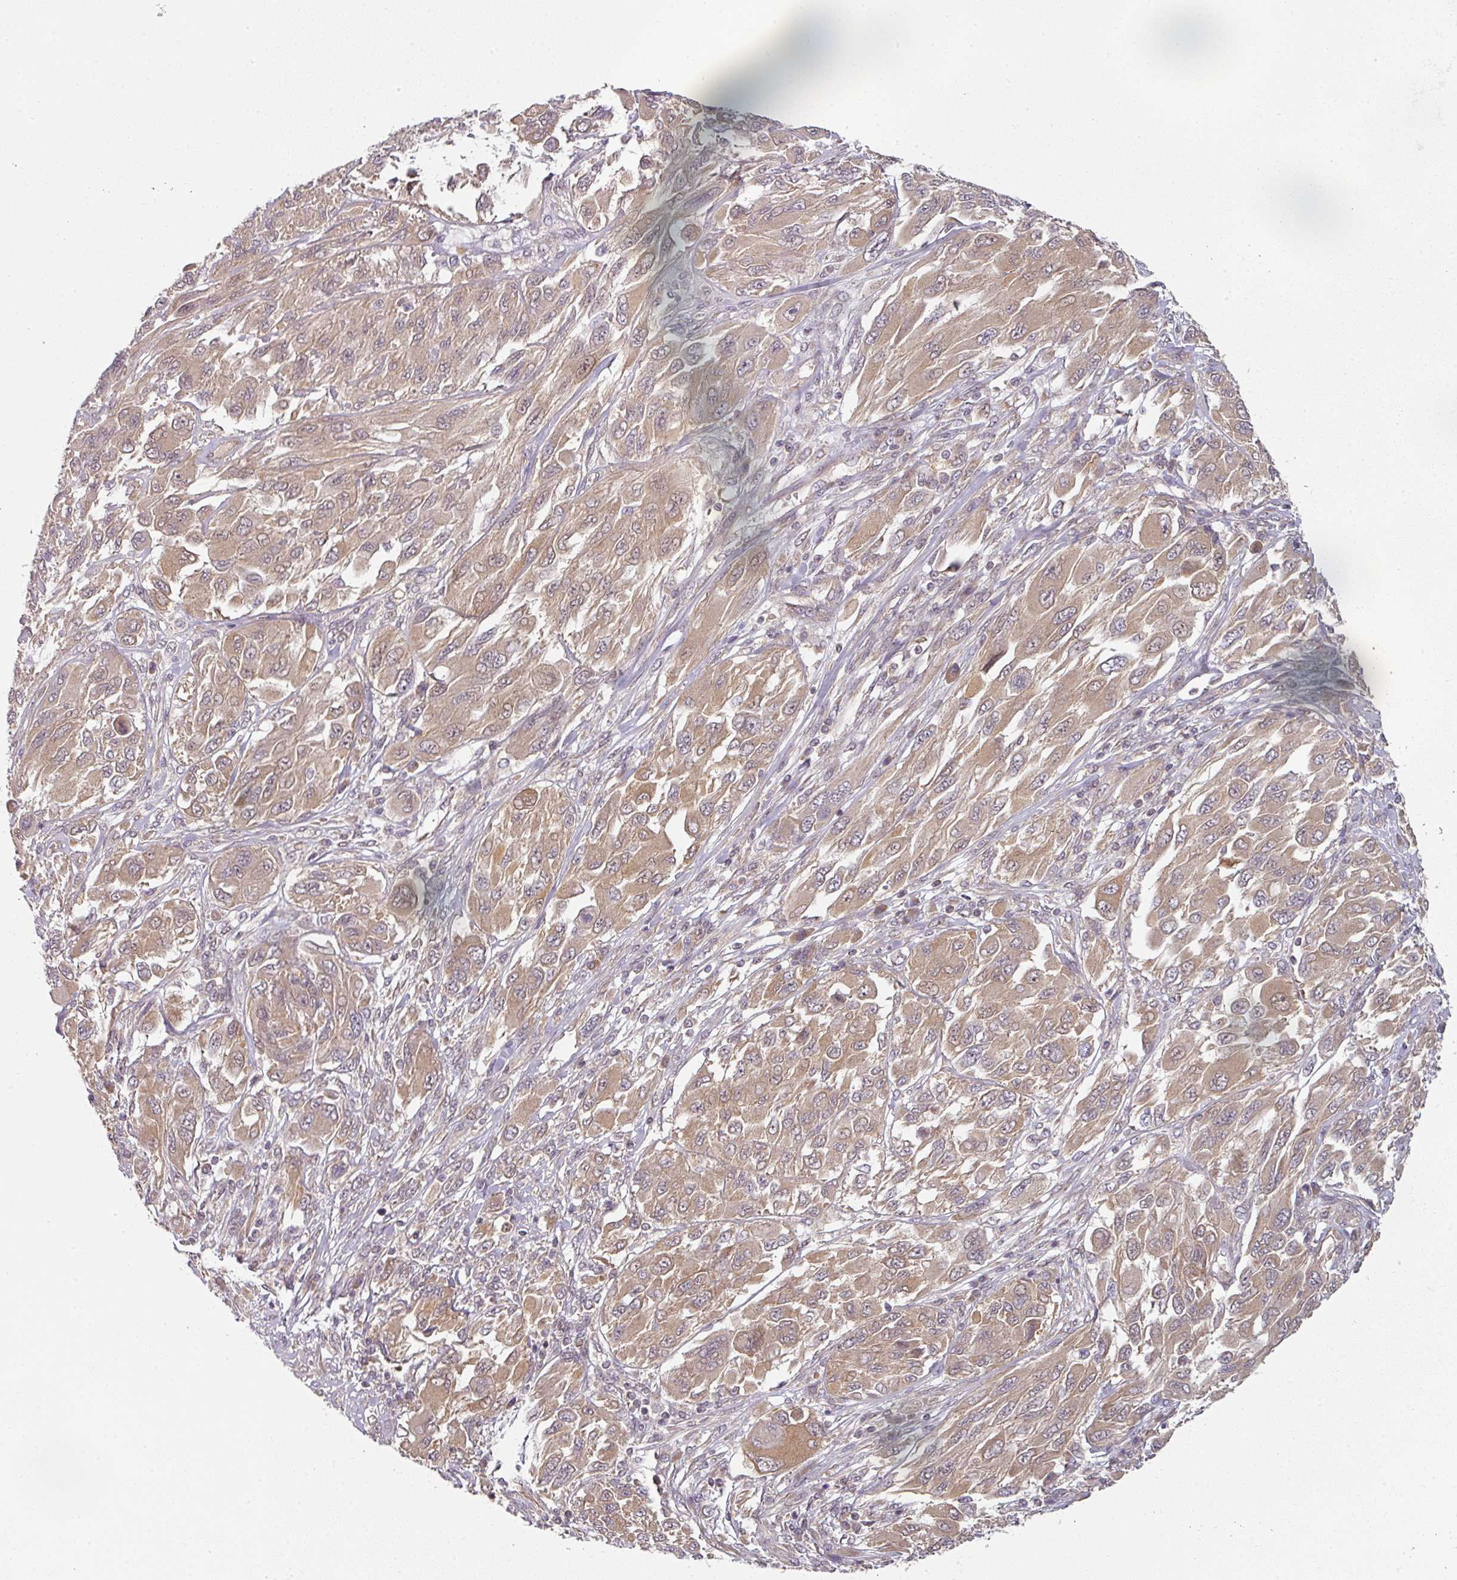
{"staining": {"intensity": "moderate", "quantity": ">75%", "location": "cytoplasmic/membranous"}, "tissue": "melanoma", "cell_type": "Tumor cells", "image_type": "cancer", "snomed": [{"axis": "morphology", "description": "Malignant melanoma, NOS"}, {"axis": "topography", "description": "Skin"}], "caption": "Malignant melanoma was stained to show a protein in brown. There is medium levels of moderate cytoplasmic/membranous positivity in approximately >75% of tumor cells.", "gene": "MAP2K2", "patient": {"sex": "female", "age": 91}}